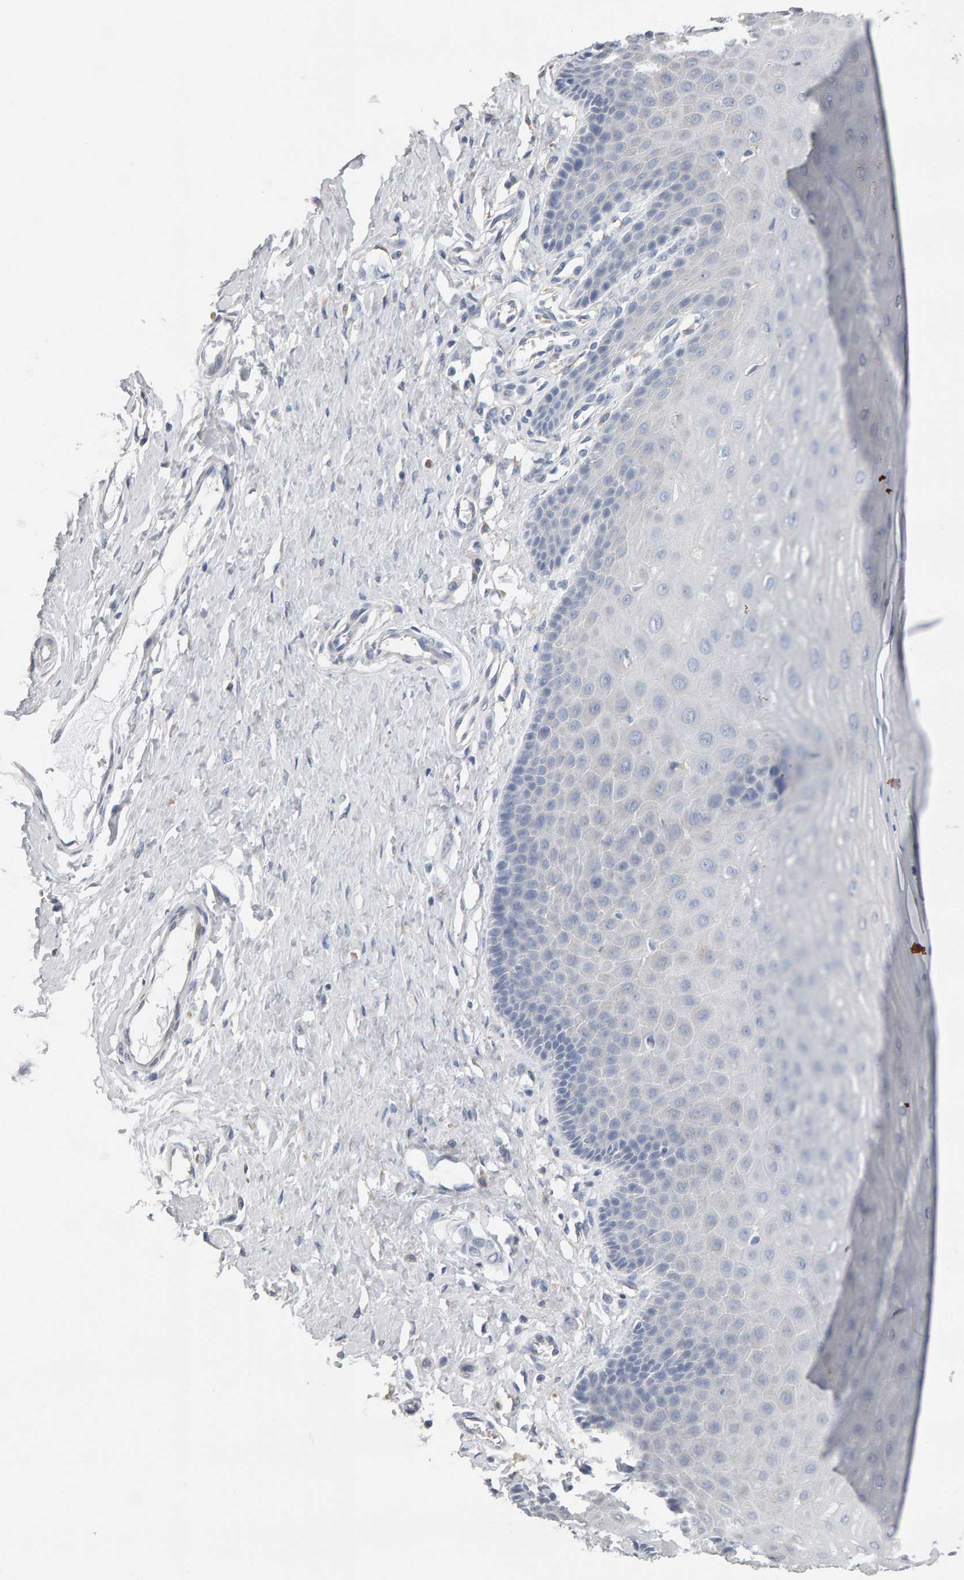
{"staining": {"intensity": "weak", "quantity": ">75%", "location": "cytoplasmic/membranous"}, "tissue": "cervix", "cell_type": "Glandular cells", "image_type": "normal", "snomed": [{"axis": "morphology", "description": "Normal tissue, NOS"}, {"axis": "topography", "description": "Cervix"}], "caption": "DAB immunohistochemical staining of benign human cervix shows weak cytoplasmic/membranous protein staining in approximately >75% of glandular cells.", "gene": "ADHFE1", "patient": {"sex": "female", "age": 55}}